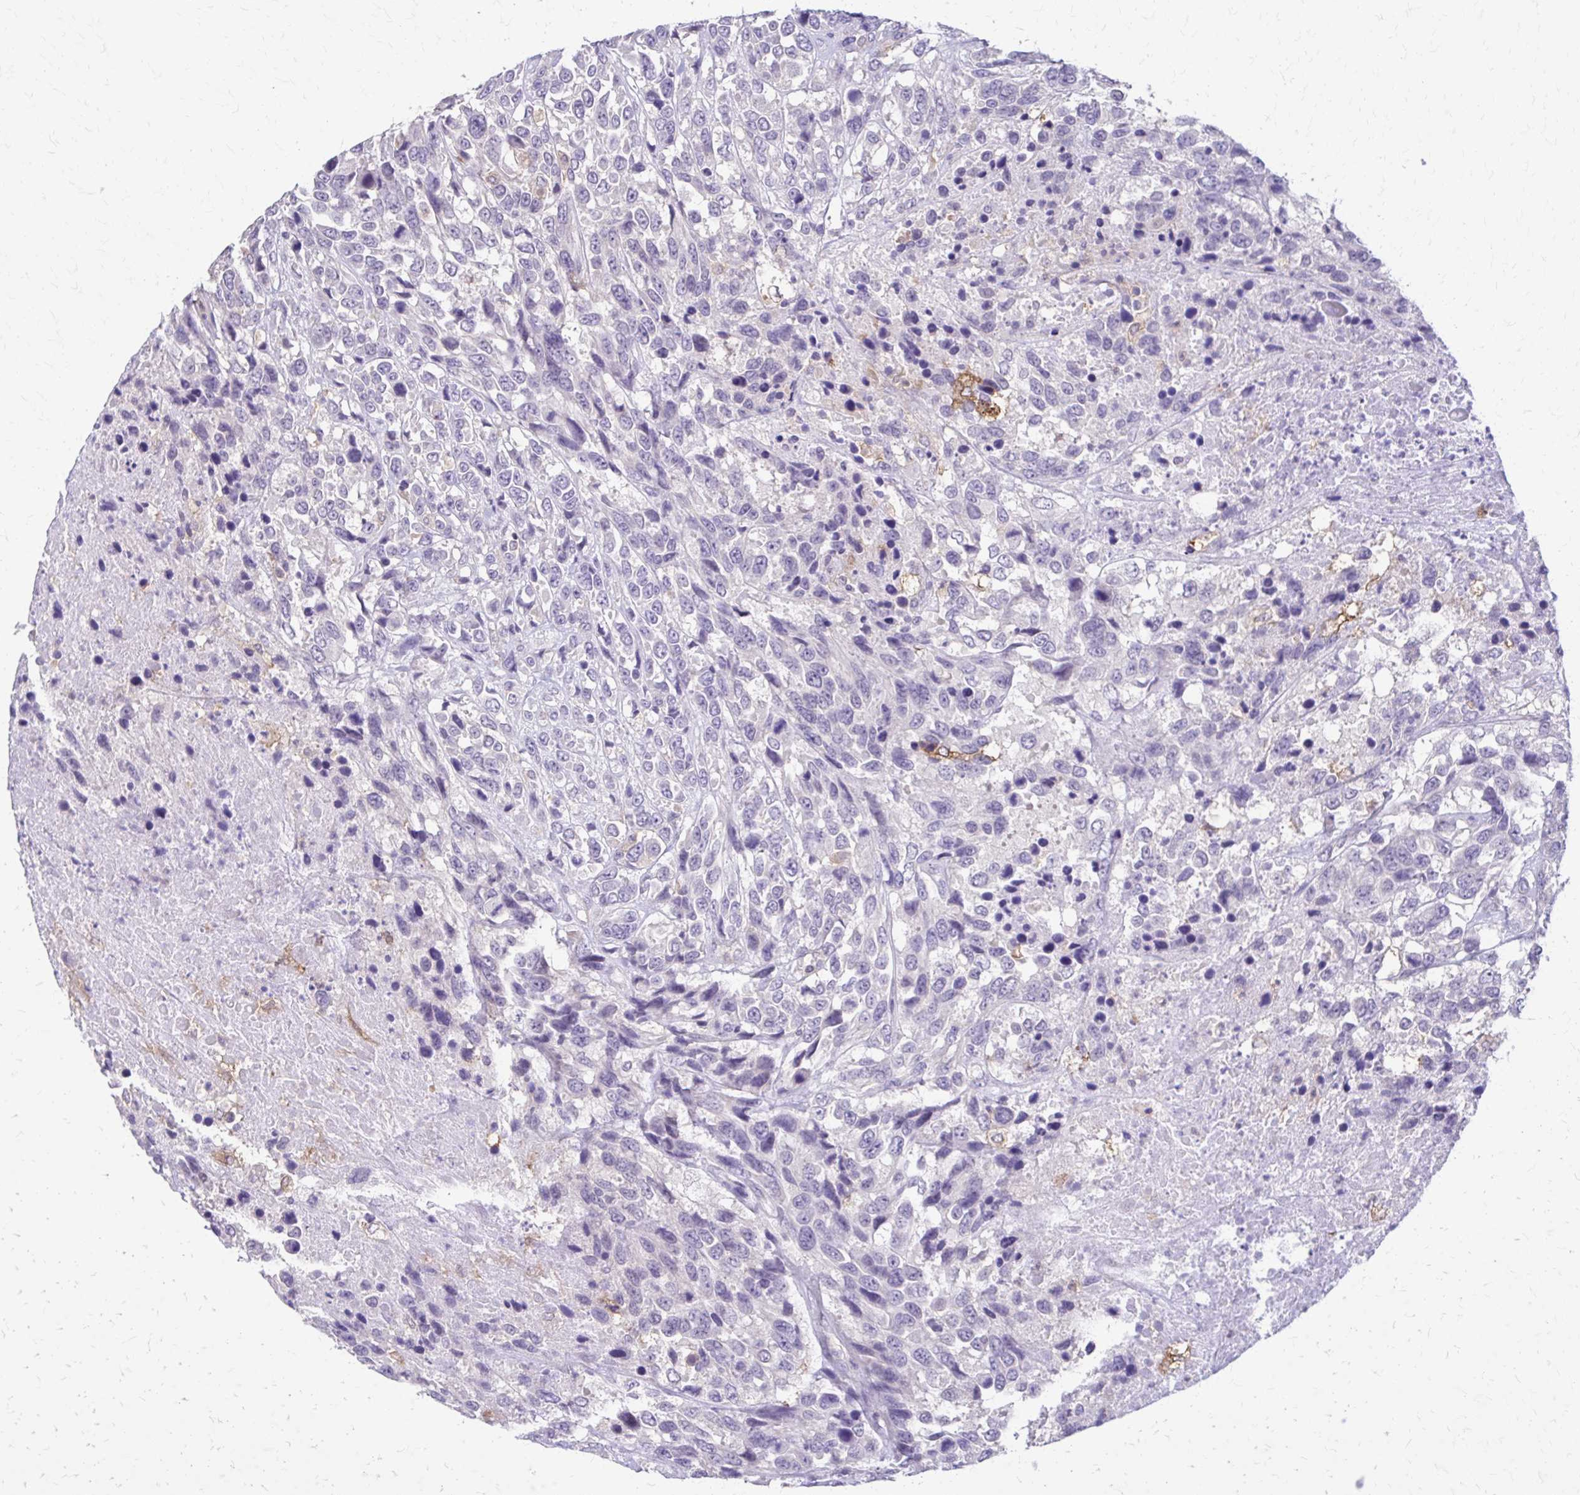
{"staining": {"intensity": "negative", "quantity": "none", "location": "none"}, "tissue": "urothelial cancer", "cell_type": "Tumor cells", "image_type": "cancer", "snomed": [{"axis": "morphology", "description": "Urothelial carcinoma, High grade"}, {"axis": "topography", "description": "Urinary bladder"}], "caption": "This micrograph is of urothelial cancer stained with immunohistochemistry (IHC) to label a protein in brown with the nuclei are counter-stained blue. There is no expression in tumor cells. (Brightfield microscopy of DAB immunohistochemistry at high magnification).", "gene": "PIK3AP1", "patient": {"sex": "female", "age": 70}}